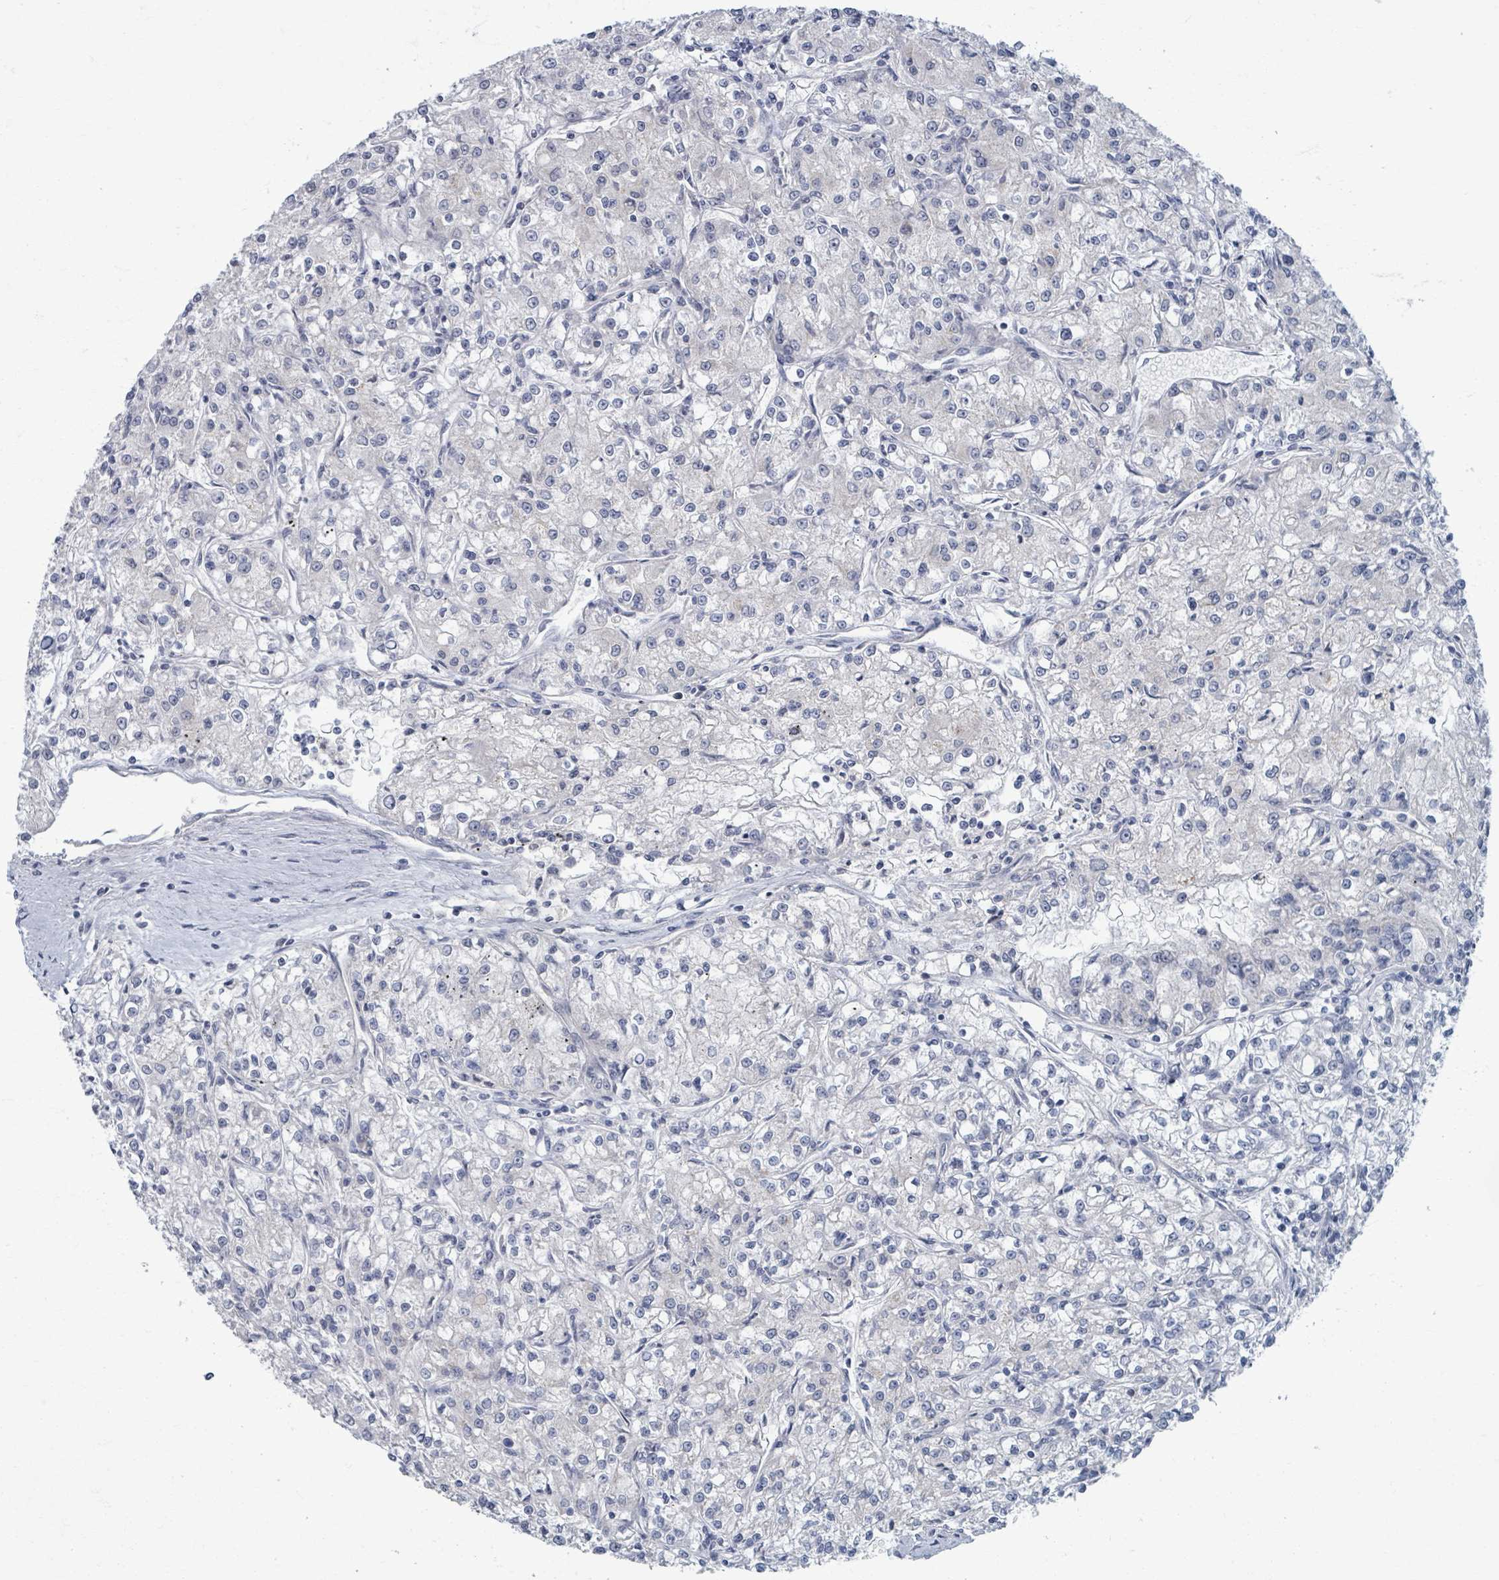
{"staining": {"intensity": "negative", "quantity": "none", "location": "none"}, "tissue": "renal cancer", "cell_type": "Tumor cells", "image_type": "cancer", "snomed": [{"axis": "morphology", "description": "Adenocarcinoma, NOS"}, {"axis": "topography", "description": "Kidney"}], "caption": "Tumor cells are negative for brown protein staining in renal adenocarcinoma.", "gene": "WNT11", "patient": {"sex": "female", "age": 59}}